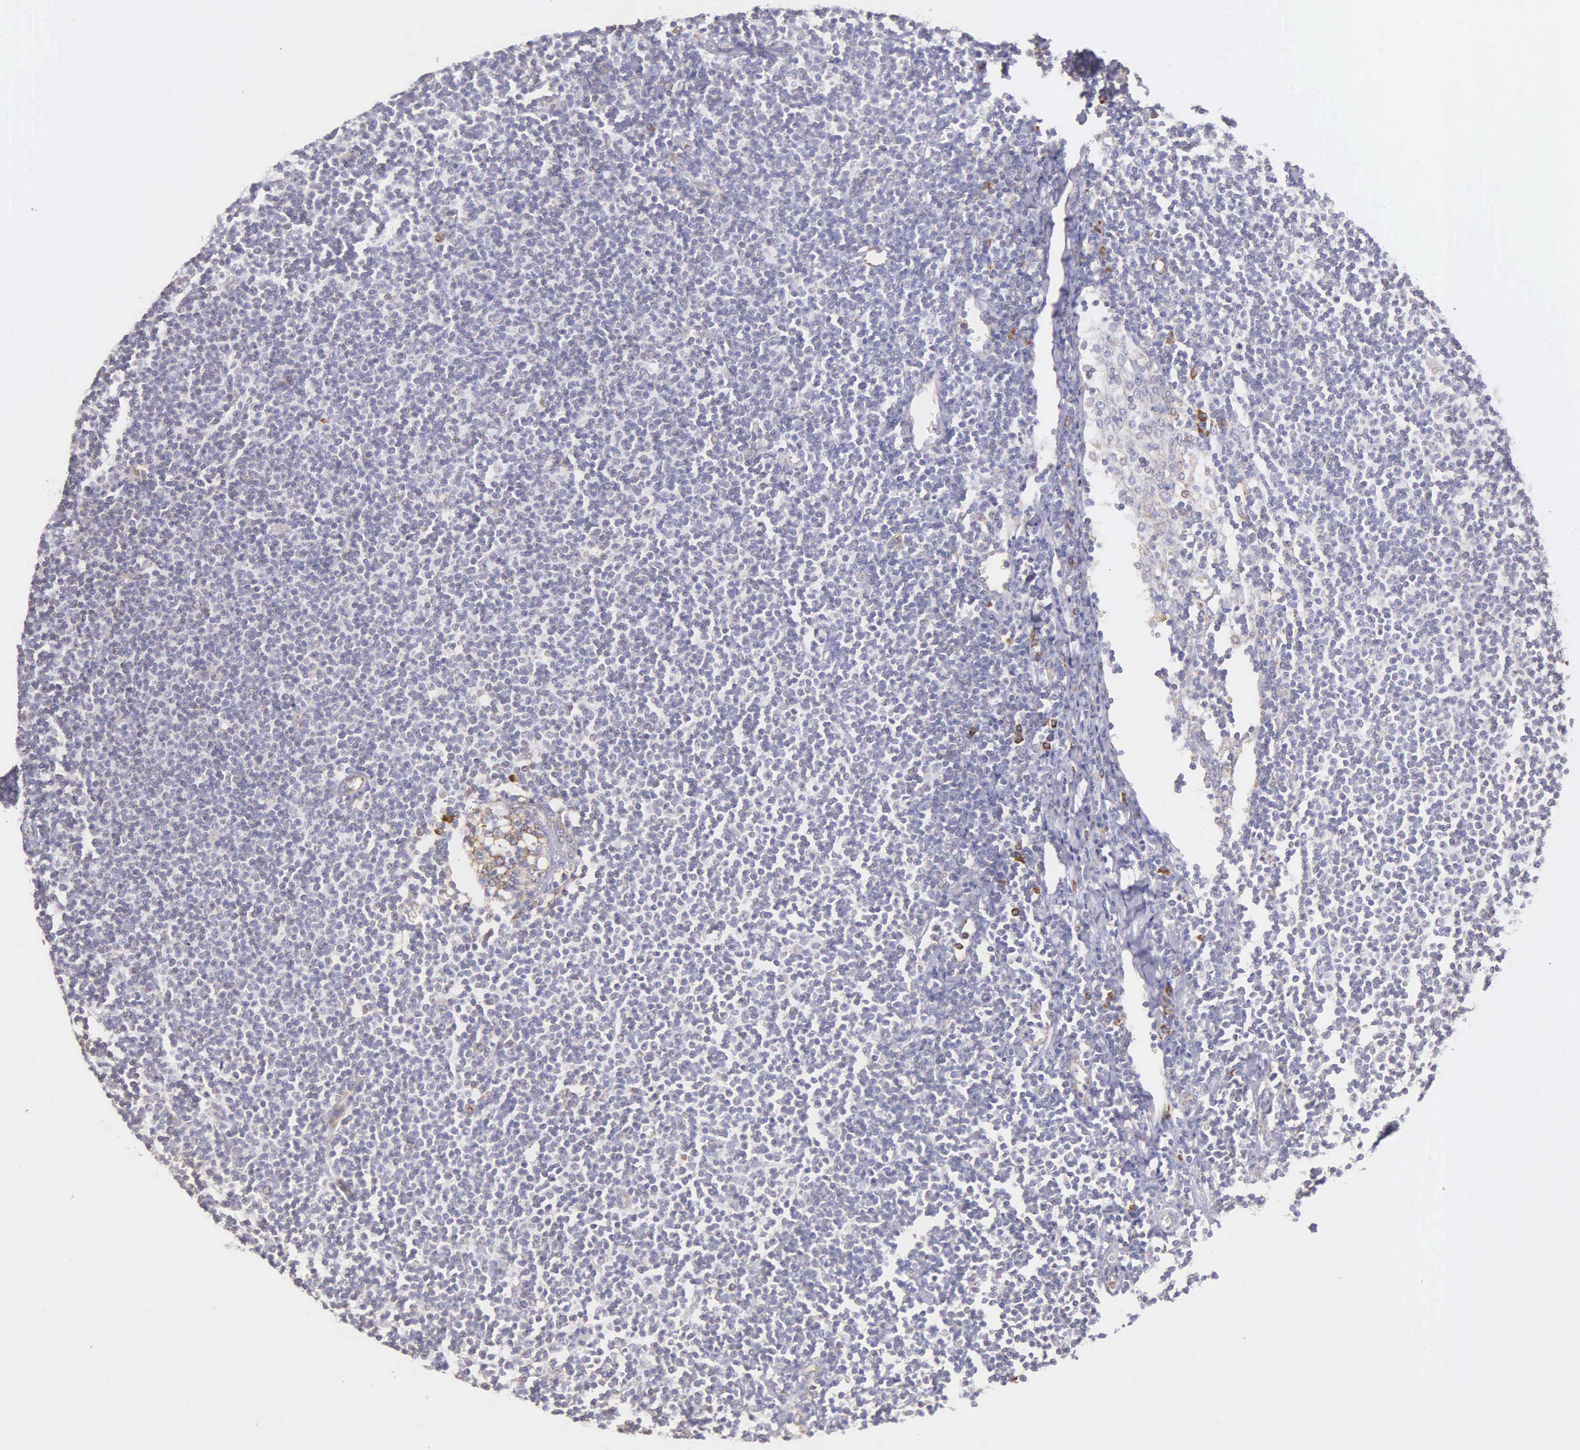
{"staining": {"intensity": "negative", "quantity": "none", "location": "none"}, "tissue": "lymphoma", "cell_type": "Tumor cells", "image_type": "cancer", "snomed": [{"axis": "morphology", "description": "Malignant lymphoma, non-Hodgkin's type, Low grade"}, {"axis": "topography", "description": "Lymph node"}], "caption": "This micrograph is of malignant lymphoma, non-Hodgkin's type (low-grade) stained with immunohistochemistry (IHC) to label a protein in brown with the nuclei are counter-stained blue. There is no positivity in tumor cells. (DAB immunohistochemistry with hematoxylin counter stain).", "gene": "CKAP4", "patient": {"sex": "male", "age": 65}}